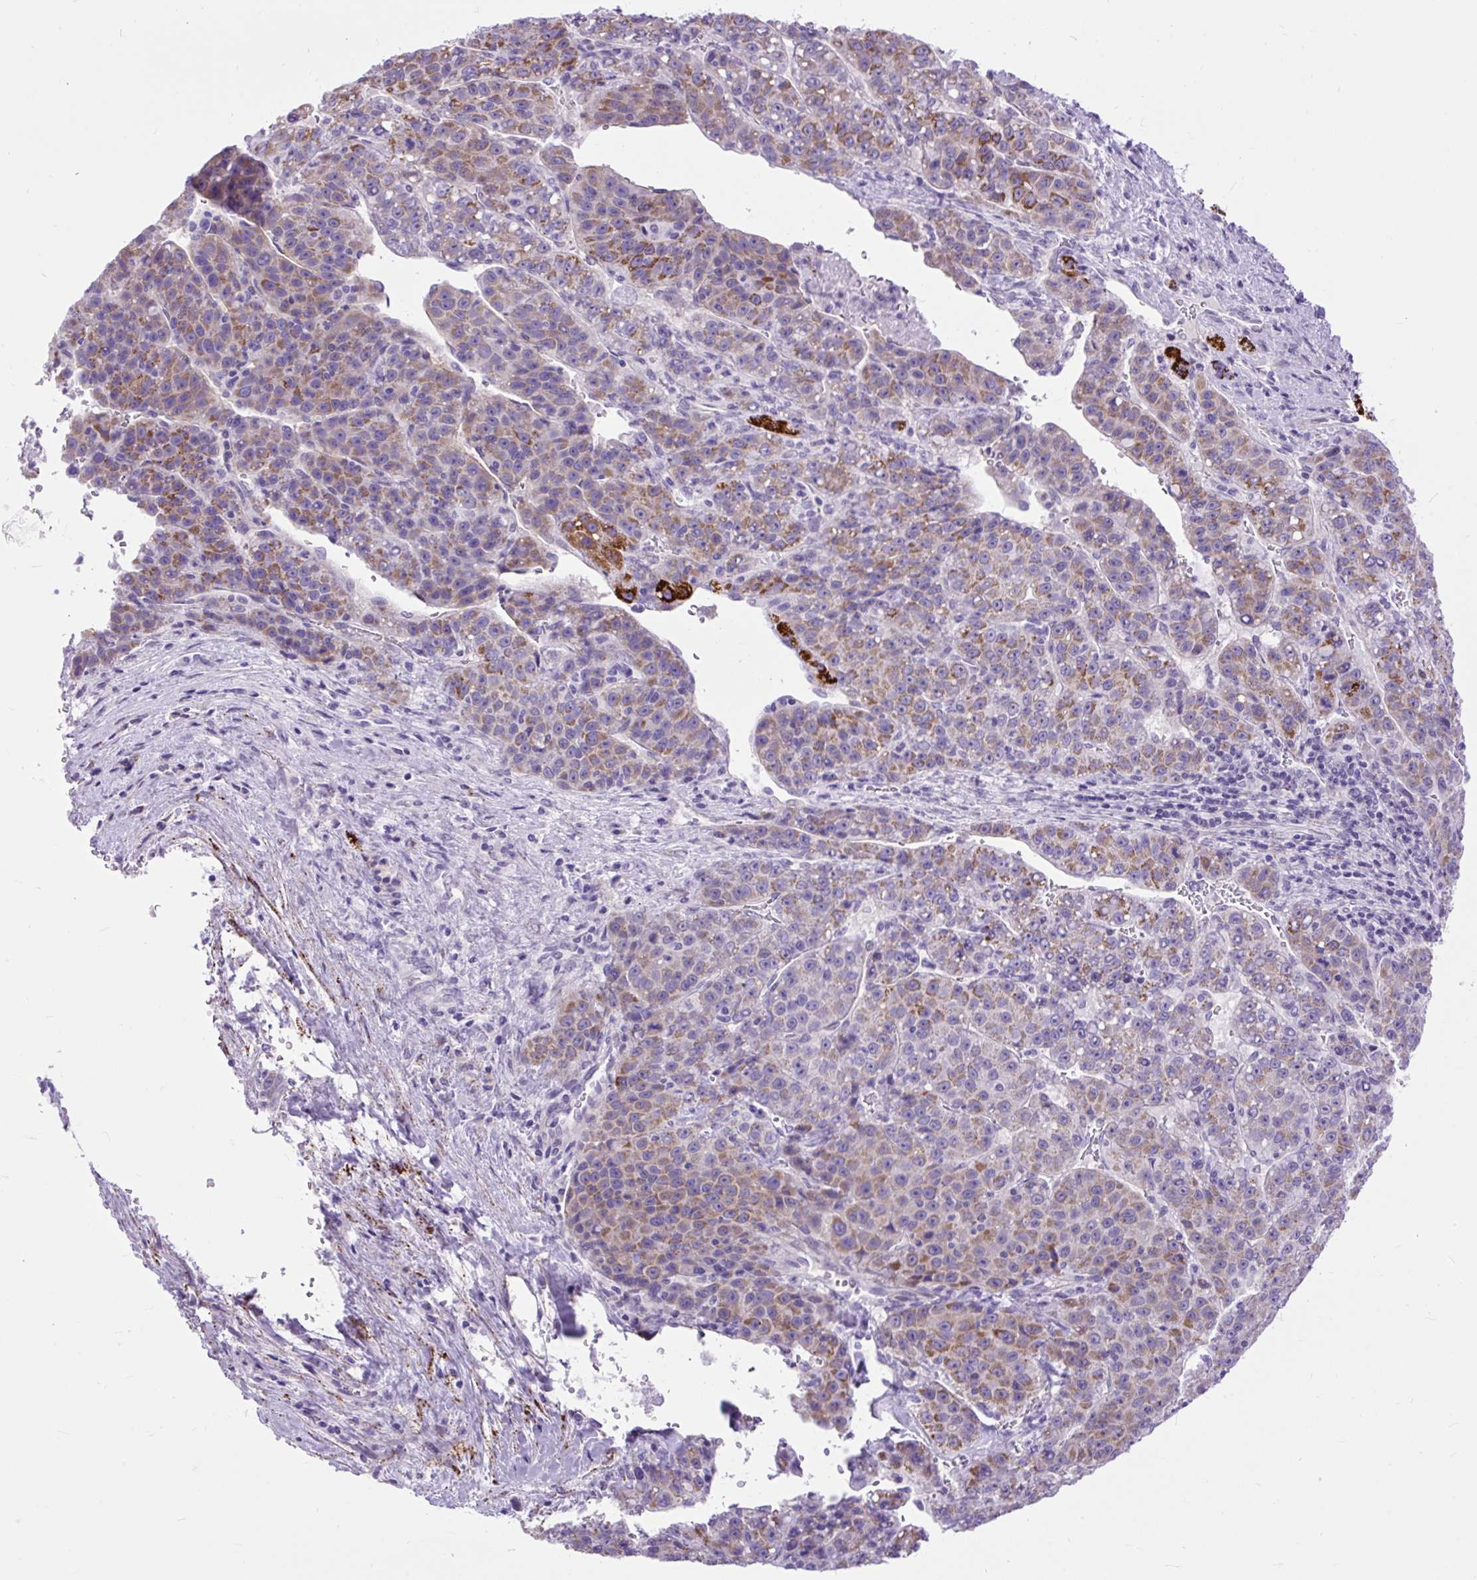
{"staining": {"intensity": "moderate", "quantity": "25%-75%", "location": "cytoplasmic/membranous"}, "tissue": "liver cancer", "cell_type": "Tumor cells", "image_type": "cancer", "snomed": [{"axis": "morphology", "description": "Carcinoma, Hepatocellular, NOS"}, {"axis": "topography", "description": "Liver"}], "caption": "This micrograph exhibits IHC staining of liver cancer (hepatocellular carcinoma), with medium moderate cytoplasmic/membranous expression in approximately 25%-75% of tumor cells.", "gene": "ZNF256", "patient": {"sex": "female", "age": 53}}